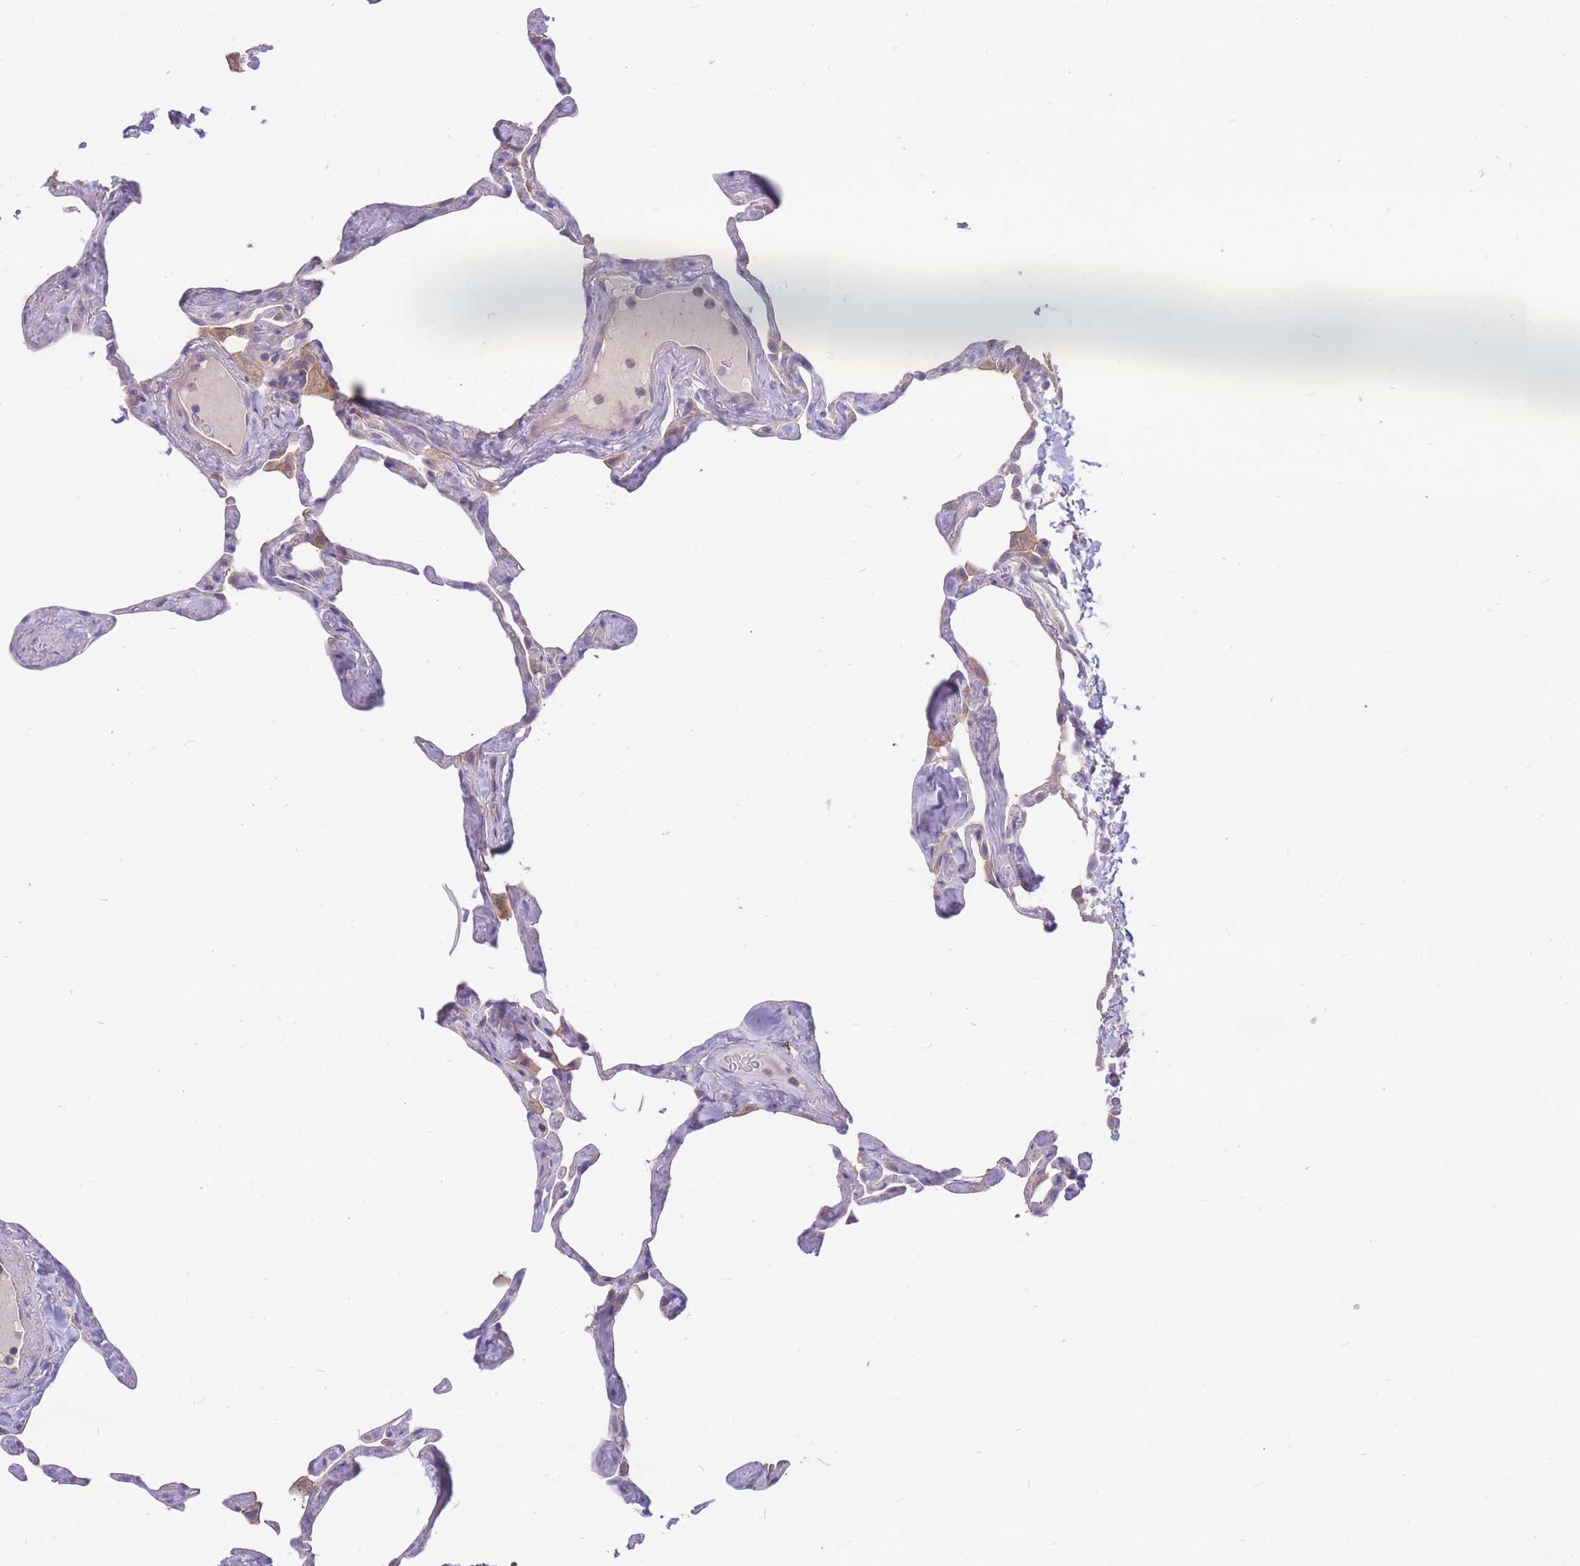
{"staining": {"intensity": "negative", "quantity": "none", "location": "none"}, "tissue": "lung", "cell_type": "Alveolar cells", "image_type": "normal", "snomed": [{"axis": "morphology", "description": "Normal tissue, NOS"}, {"axis": "topography", "description": "Lung"}], "caption": "A high-resolution photomicrograph shows immunohistochemistry (IHC) staining of benign lung, which reveals no significant positivity in alveolar cells.", "gene": "OR5T1", "patient": {"sex": "male", "age": 65}}